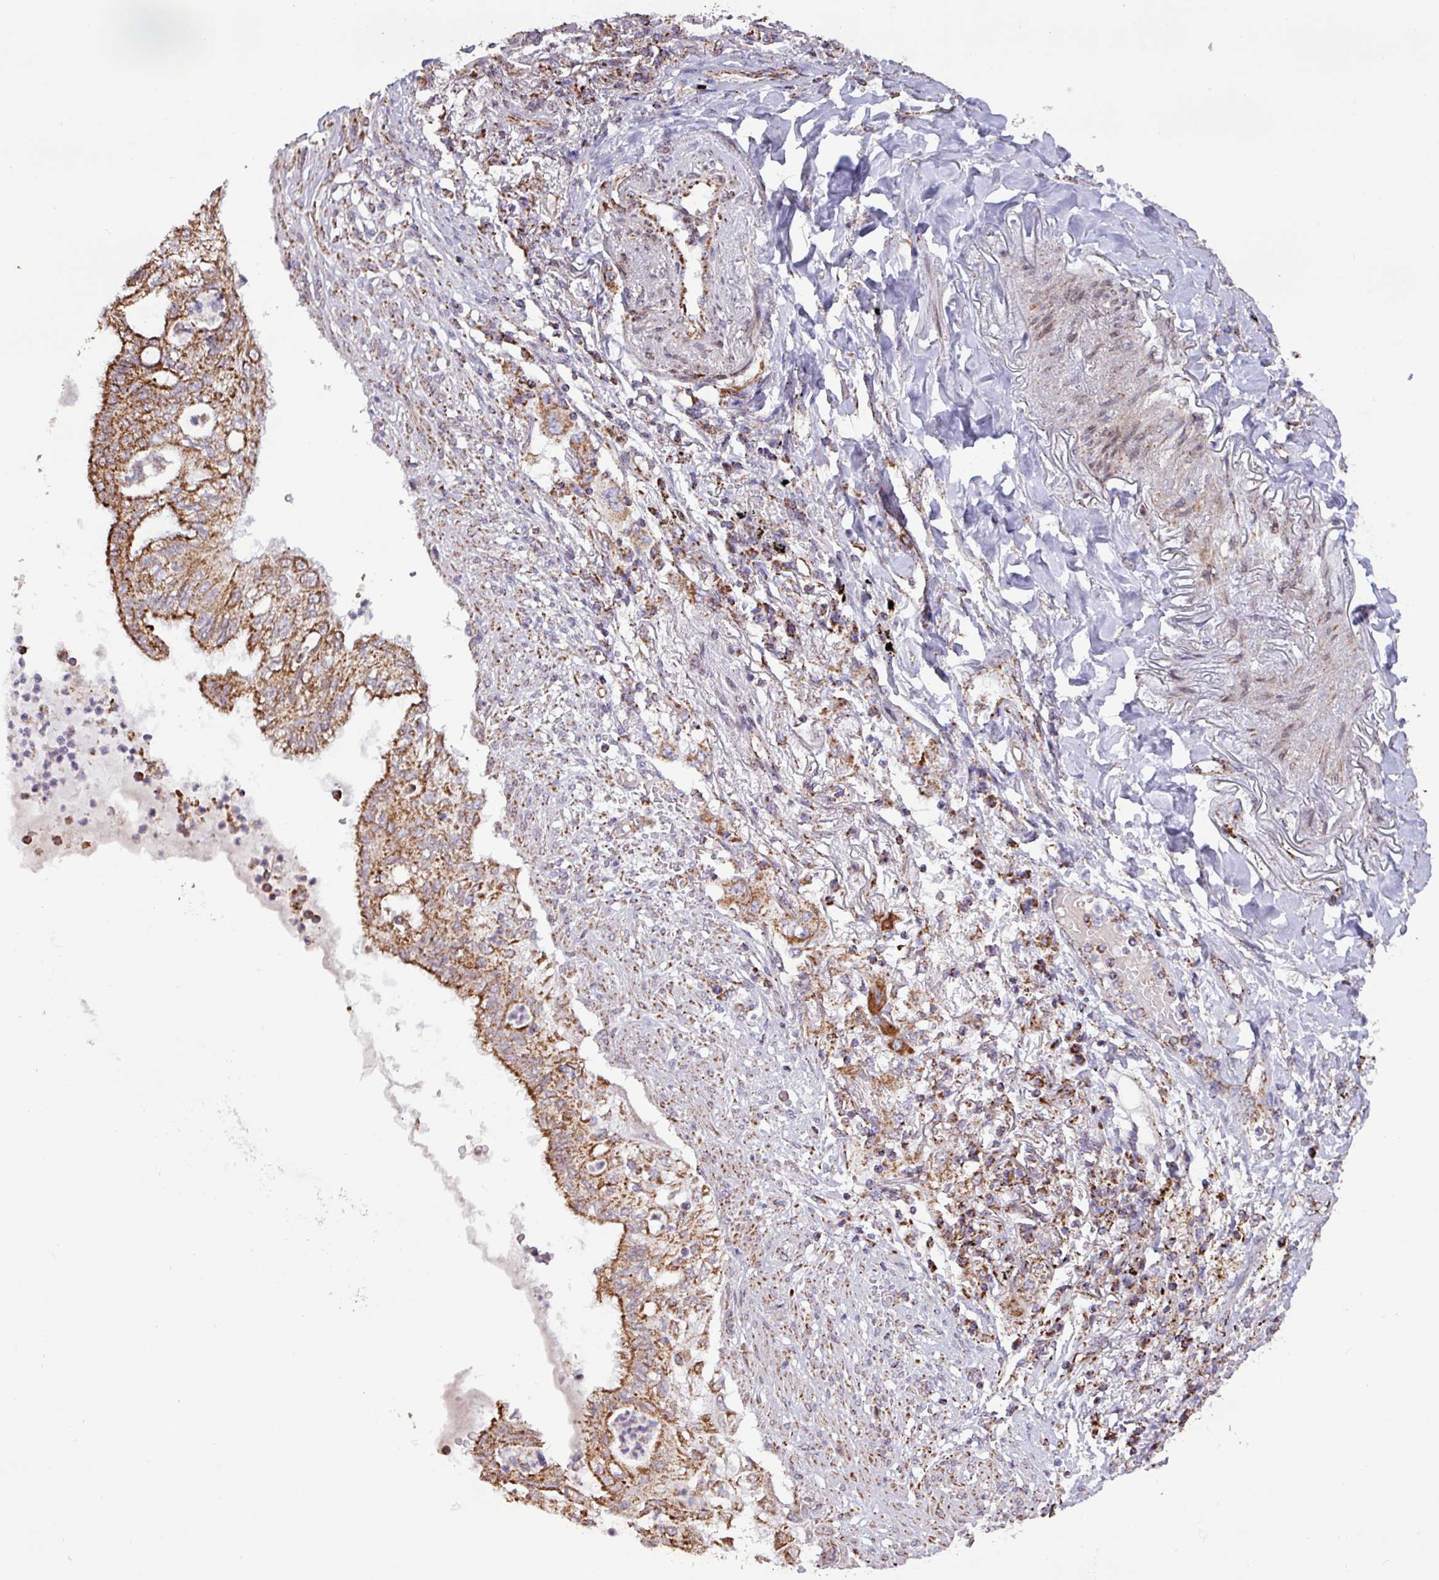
{"staining": {"intensity": "strong", "quantity": ">75%", "location": "cytoplasmic/membranous"}, "tissue": "lung cancer", "cell_type": "Tumor cells", "image_type": "cancer", "snomed": [{"axis": "morphology", "description": "Adenocarcinoma, NOS"}, {"axis": "topography", "description": "Lung"}], "caption": "DAB (3,3'-diaminobenzidine) immunohistochemical staining of lung adenocarcinoma demonstrates strong cytoplasmic/membranous protein staining in approximately >75% of tumor cells. (Stains: DAB (3,3'-diaminobenzidine) in brown, nuclei in blue, Microscopy: brightfield microscopy at high magnification).", "gene": "RTL3", "patient": {"sex": "female", "age": 70}}